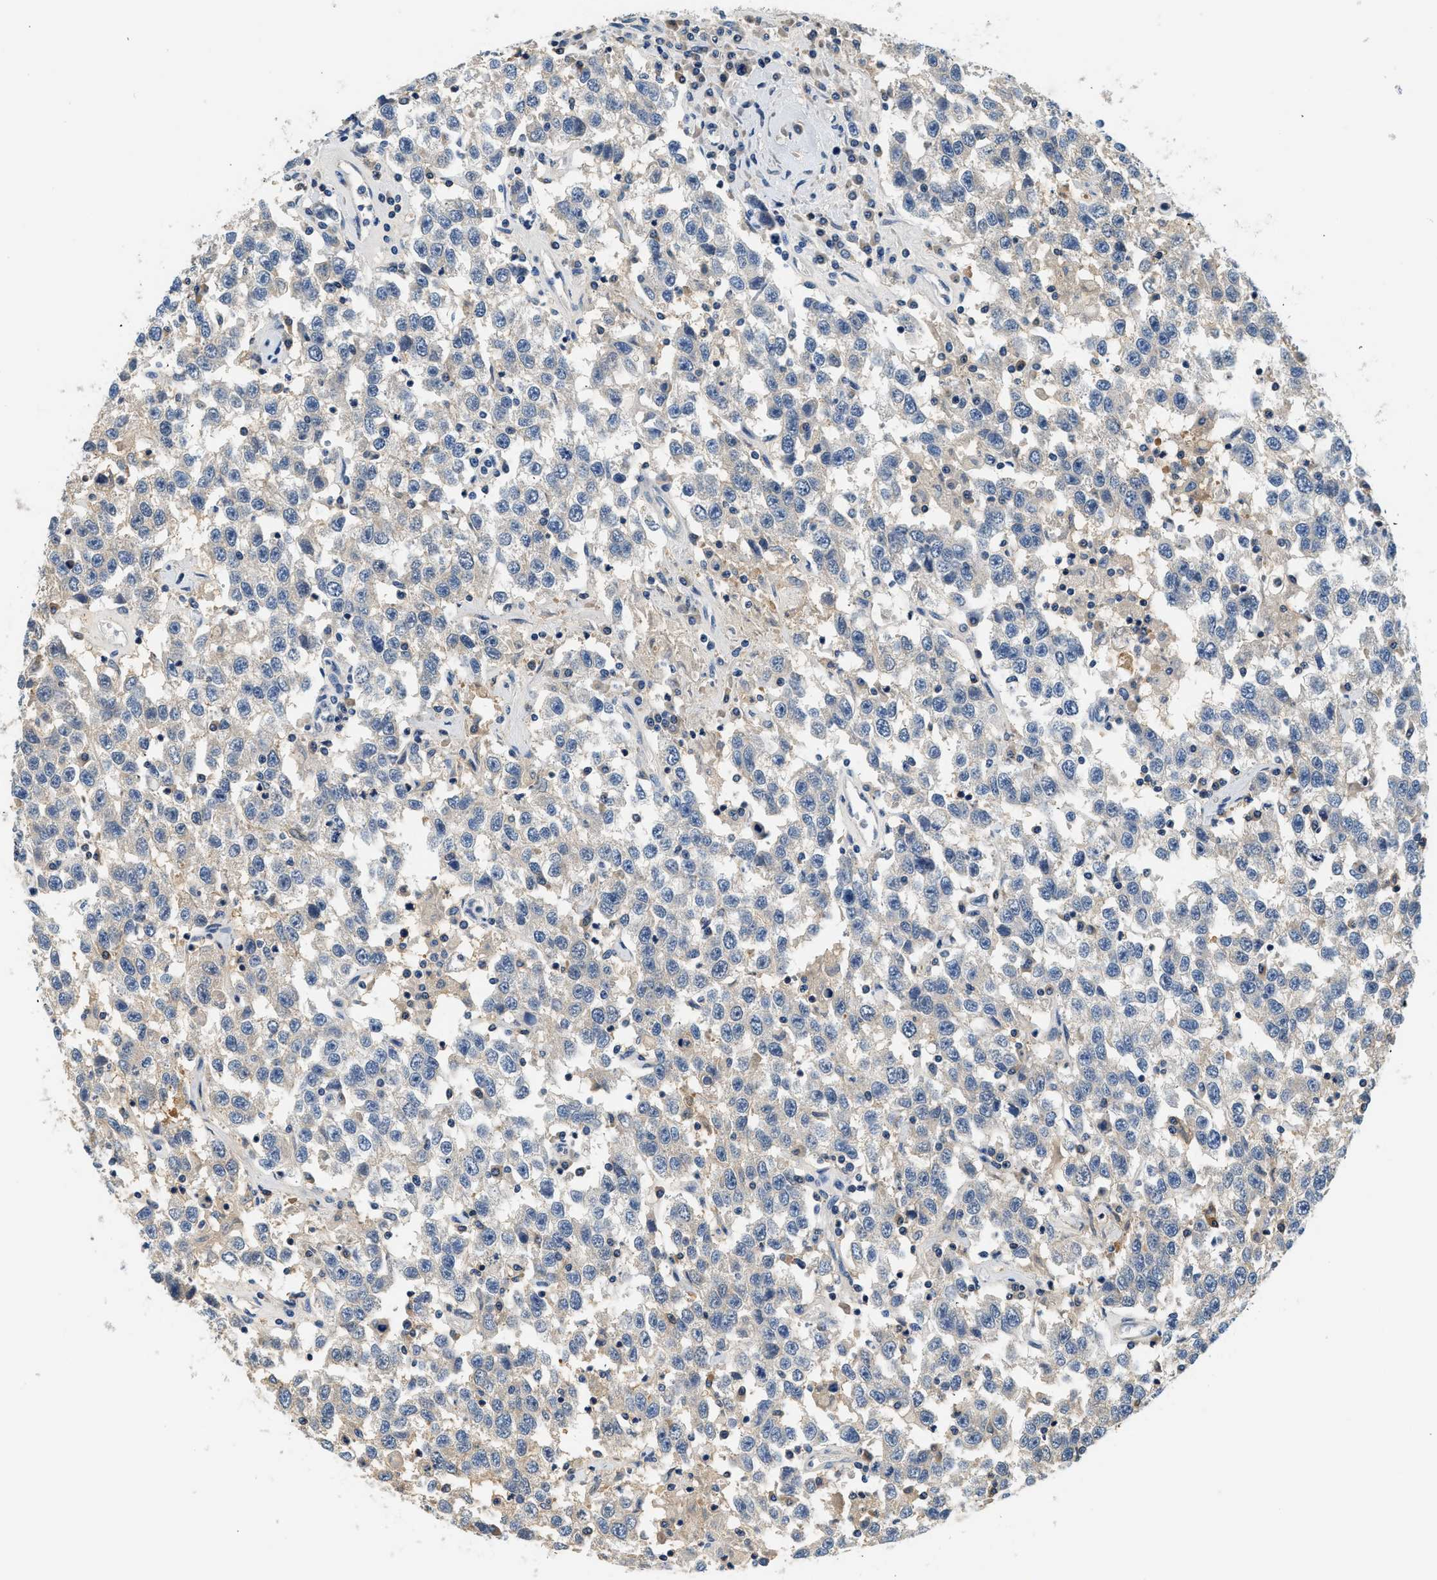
{"staining": {"intensity": "weak", "quantity": "<25%", "location": "cytoplasmic/membranous"}, "tissue": "testis cancer", "cell_type": "Tumor cells", "image_type": "cancer", "snomed": [{"axis": "morphology", "description": "Seminoma, NOS"}, {"axis": "topography", "description": "Testis"}], "caption": "Seminoma (testis) was stained to show a protein in brown. There is no significant staining in tumor cells.", "gene": "SLC35E1", "patient": {"sex": "male", "age": 41}}